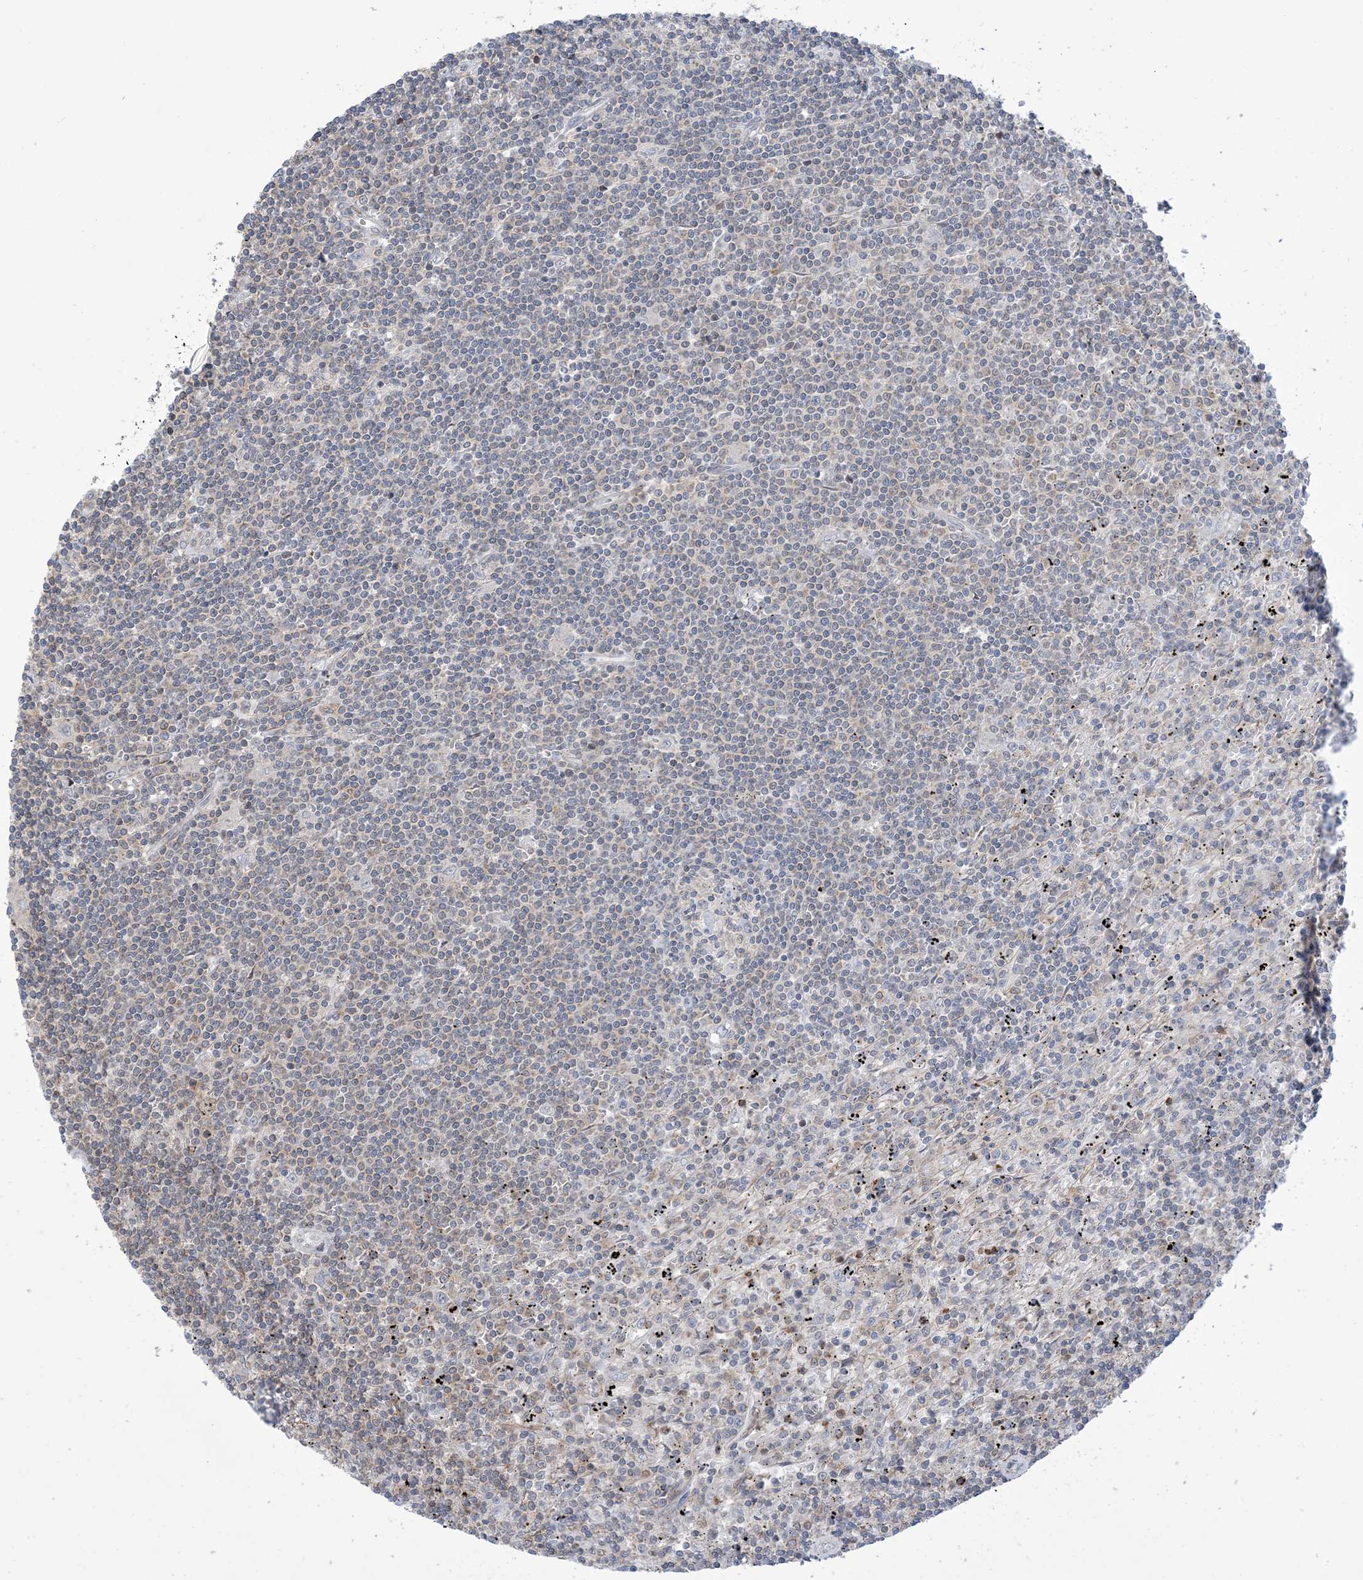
{"staining": {"intensity": "negative", "quantity": "none", "location": "none"}, "tissue": "lymphoma", "cell_type": "Tumor cells", "image_type": "cancer", "snomed": [{"axis": "morphology", "description": "Malignant lymphoma, non-Hodgkin's type, Low grade"}, {"axis": "topography", "description": "Spleen"}], "caption": "Tumor cells are negative for brown protein staining in low-grade malignant lymphoma, non-Hodgkin's type. (DAB IHC visualized using brightfield microscopy, high magnification).", "gene": "ZNF8", "patient": {"sex": "male", "age": 76}}